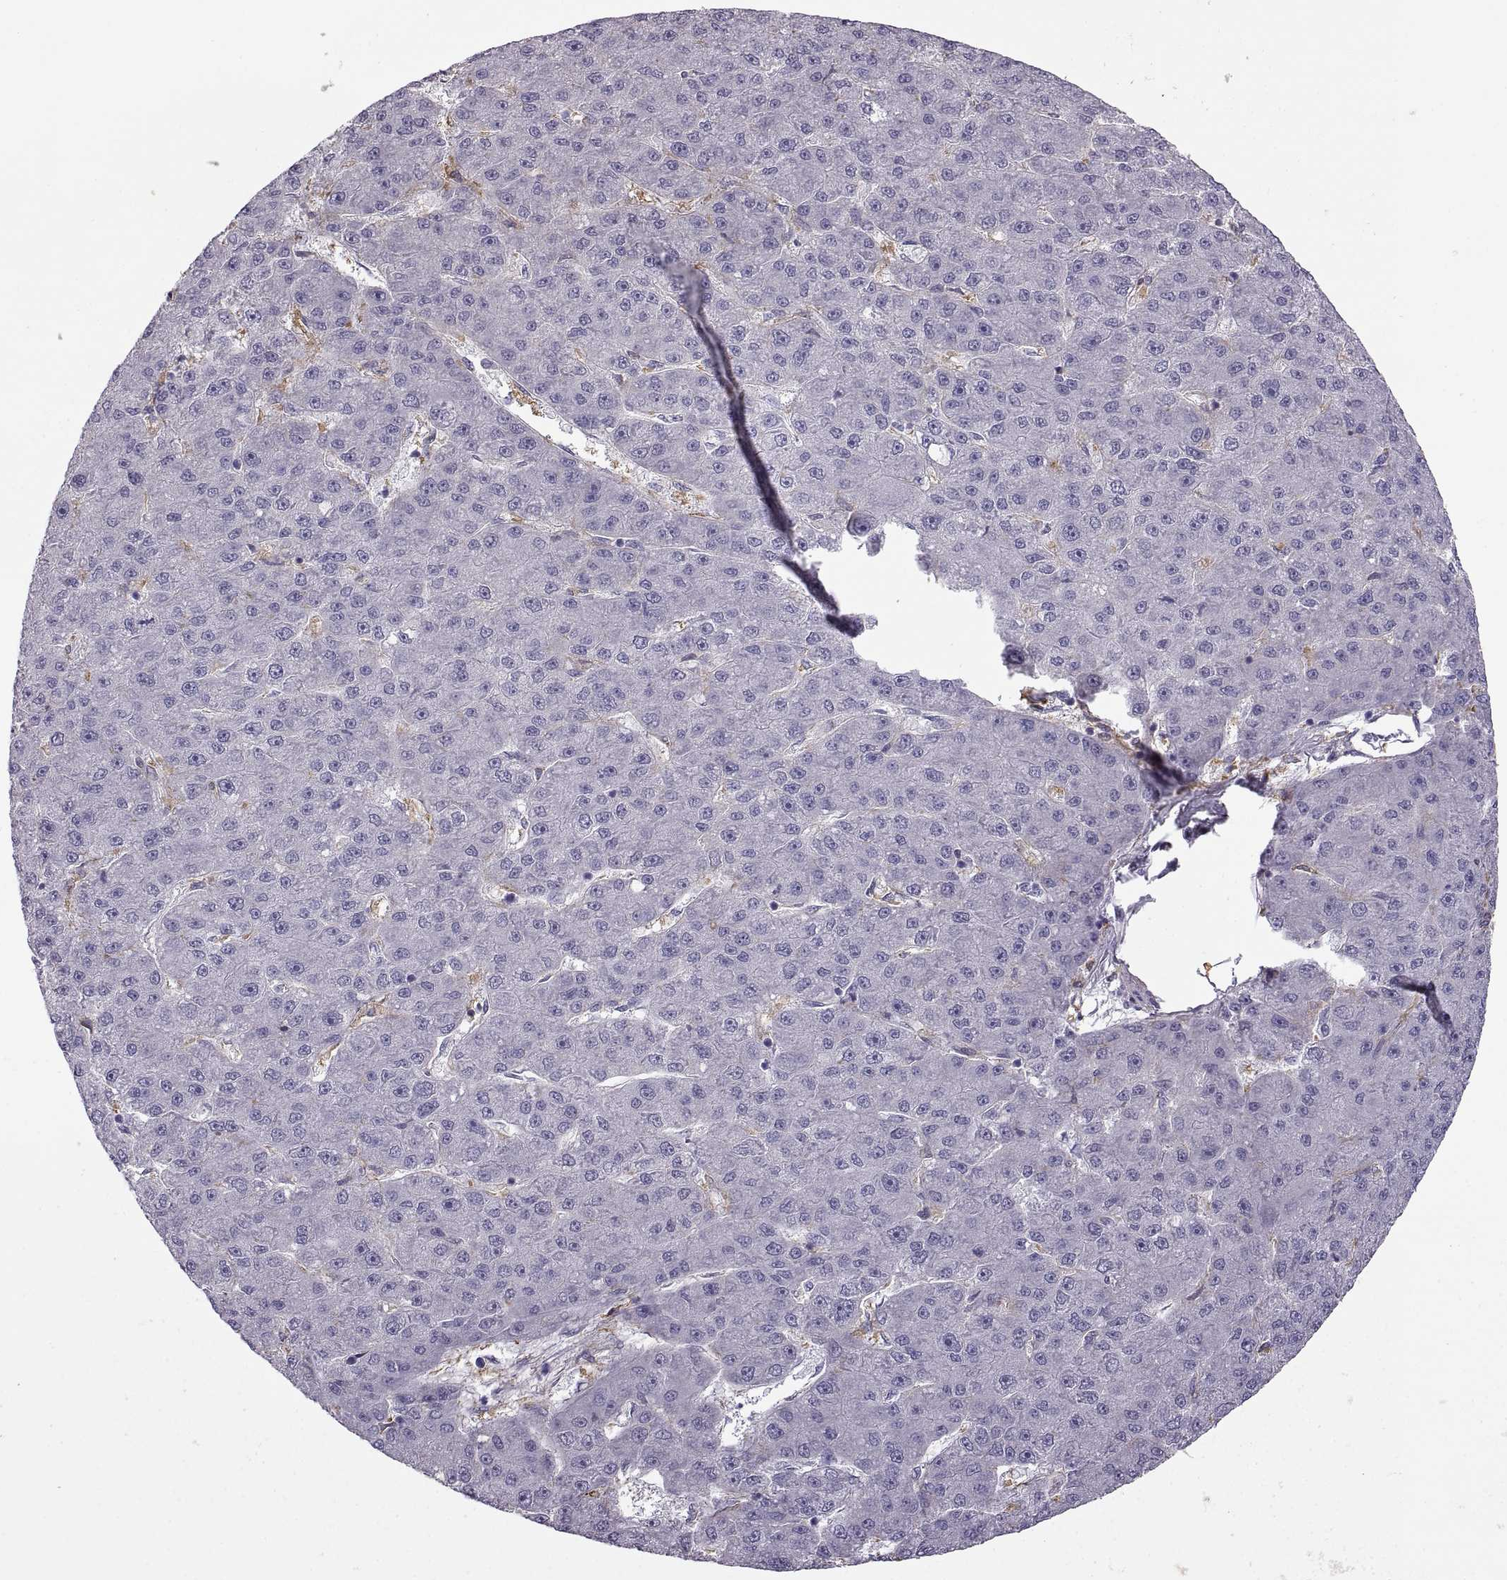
{"staining": {"intensity": "negative", "quantity": "none", "location": "none"}, "tissue": "liver cancer", "cell_type": "Tumor cells", "image_type": "cancer", "snomed": [{"axis": "morphology", "description": "Carcinoma, Hepatocellular, NOS"}, {"axis": "topography", "description": "Liver"}], "caption": "High power microscopy image of an immunohistochemistry image of liver hepatocellular carcinoma, revealing no significant expression in tumor cells.", "gene": "MEIOC", "patient": {"sex": "male", "age": 67}}